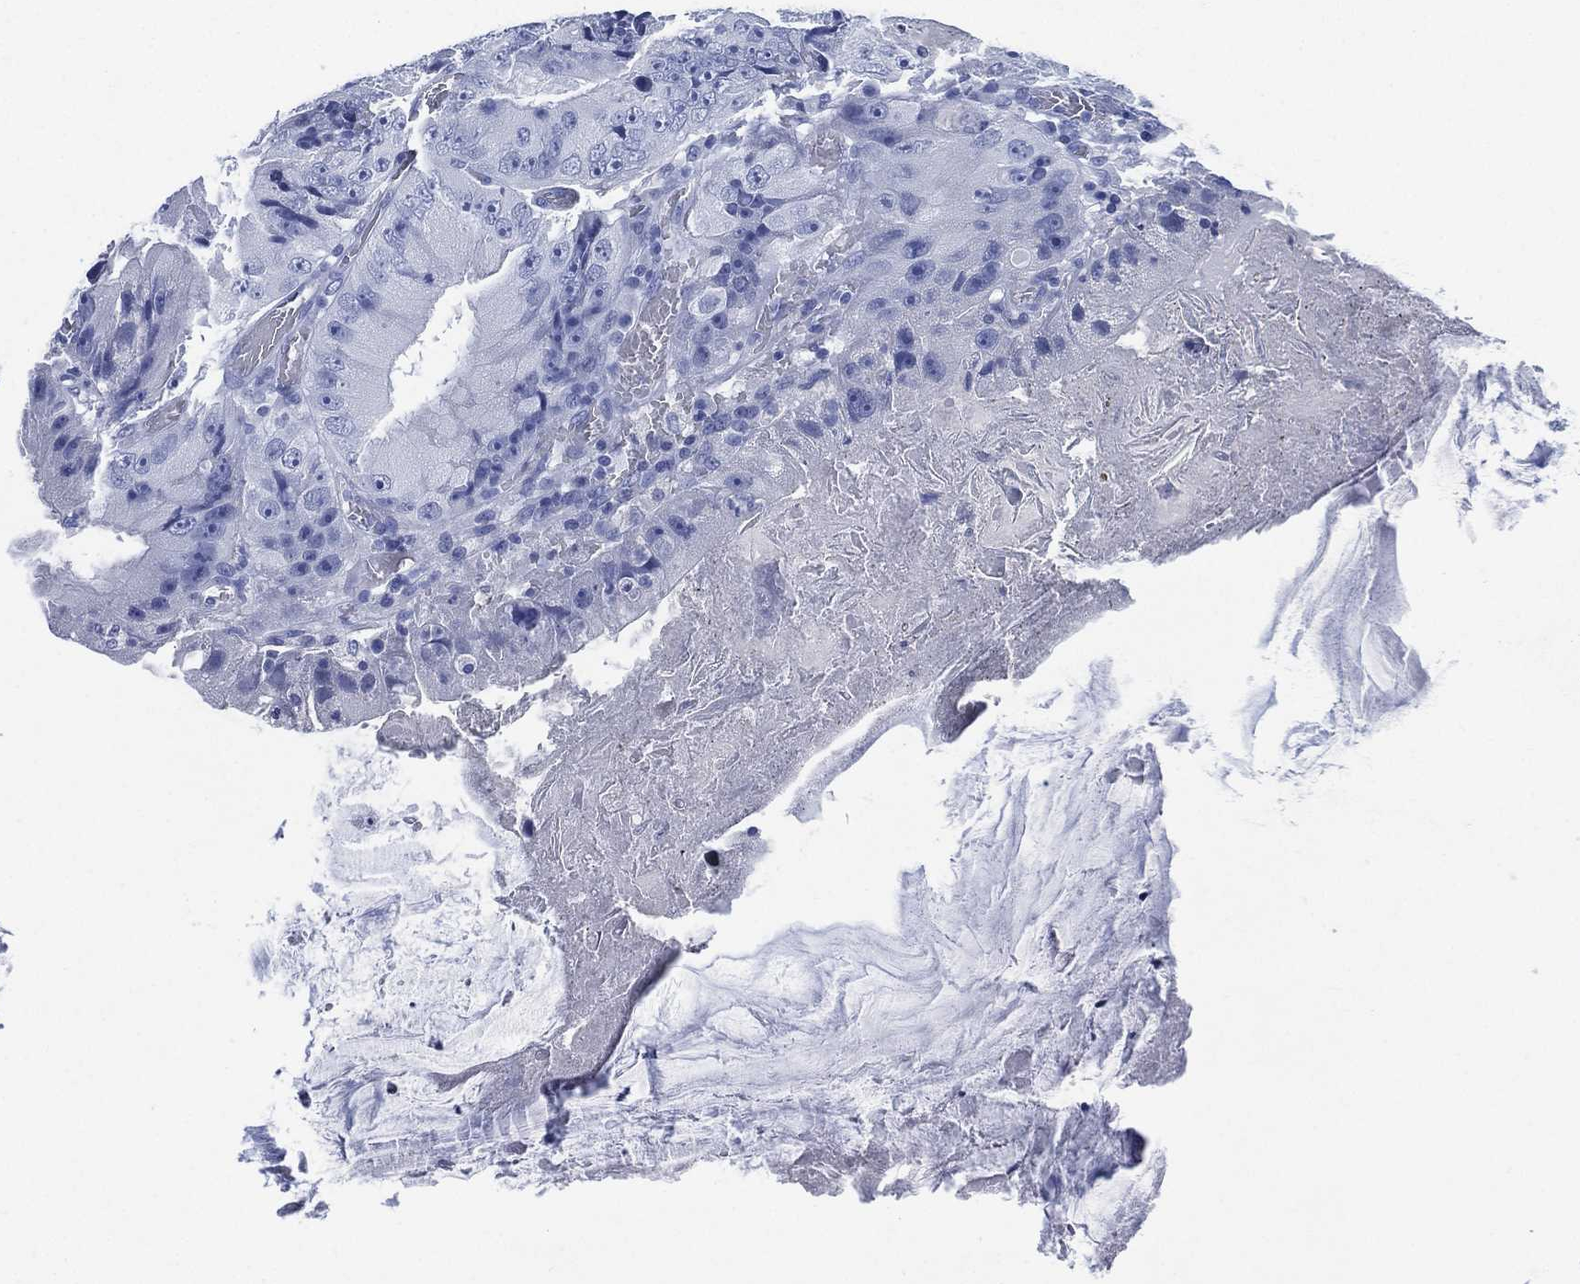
{"staining": {"intensity": "negative", "quantity": "none", "location": "none"}, "tissue": "colorectal cancer", "cell_type": "Tumor cells", "image_type": "cancer", "snomed": [{"axis": "morphology", "description": "Adenocarcinoma, NOS"}, {"axis": "topography", "description": "Colon"}], "caption": "IHC of adenocarcinoma (colorectal) shows no expression in tumor cells.", "gene": "SIGLECL1", "patient": {"sex": "female", "age": 86}}